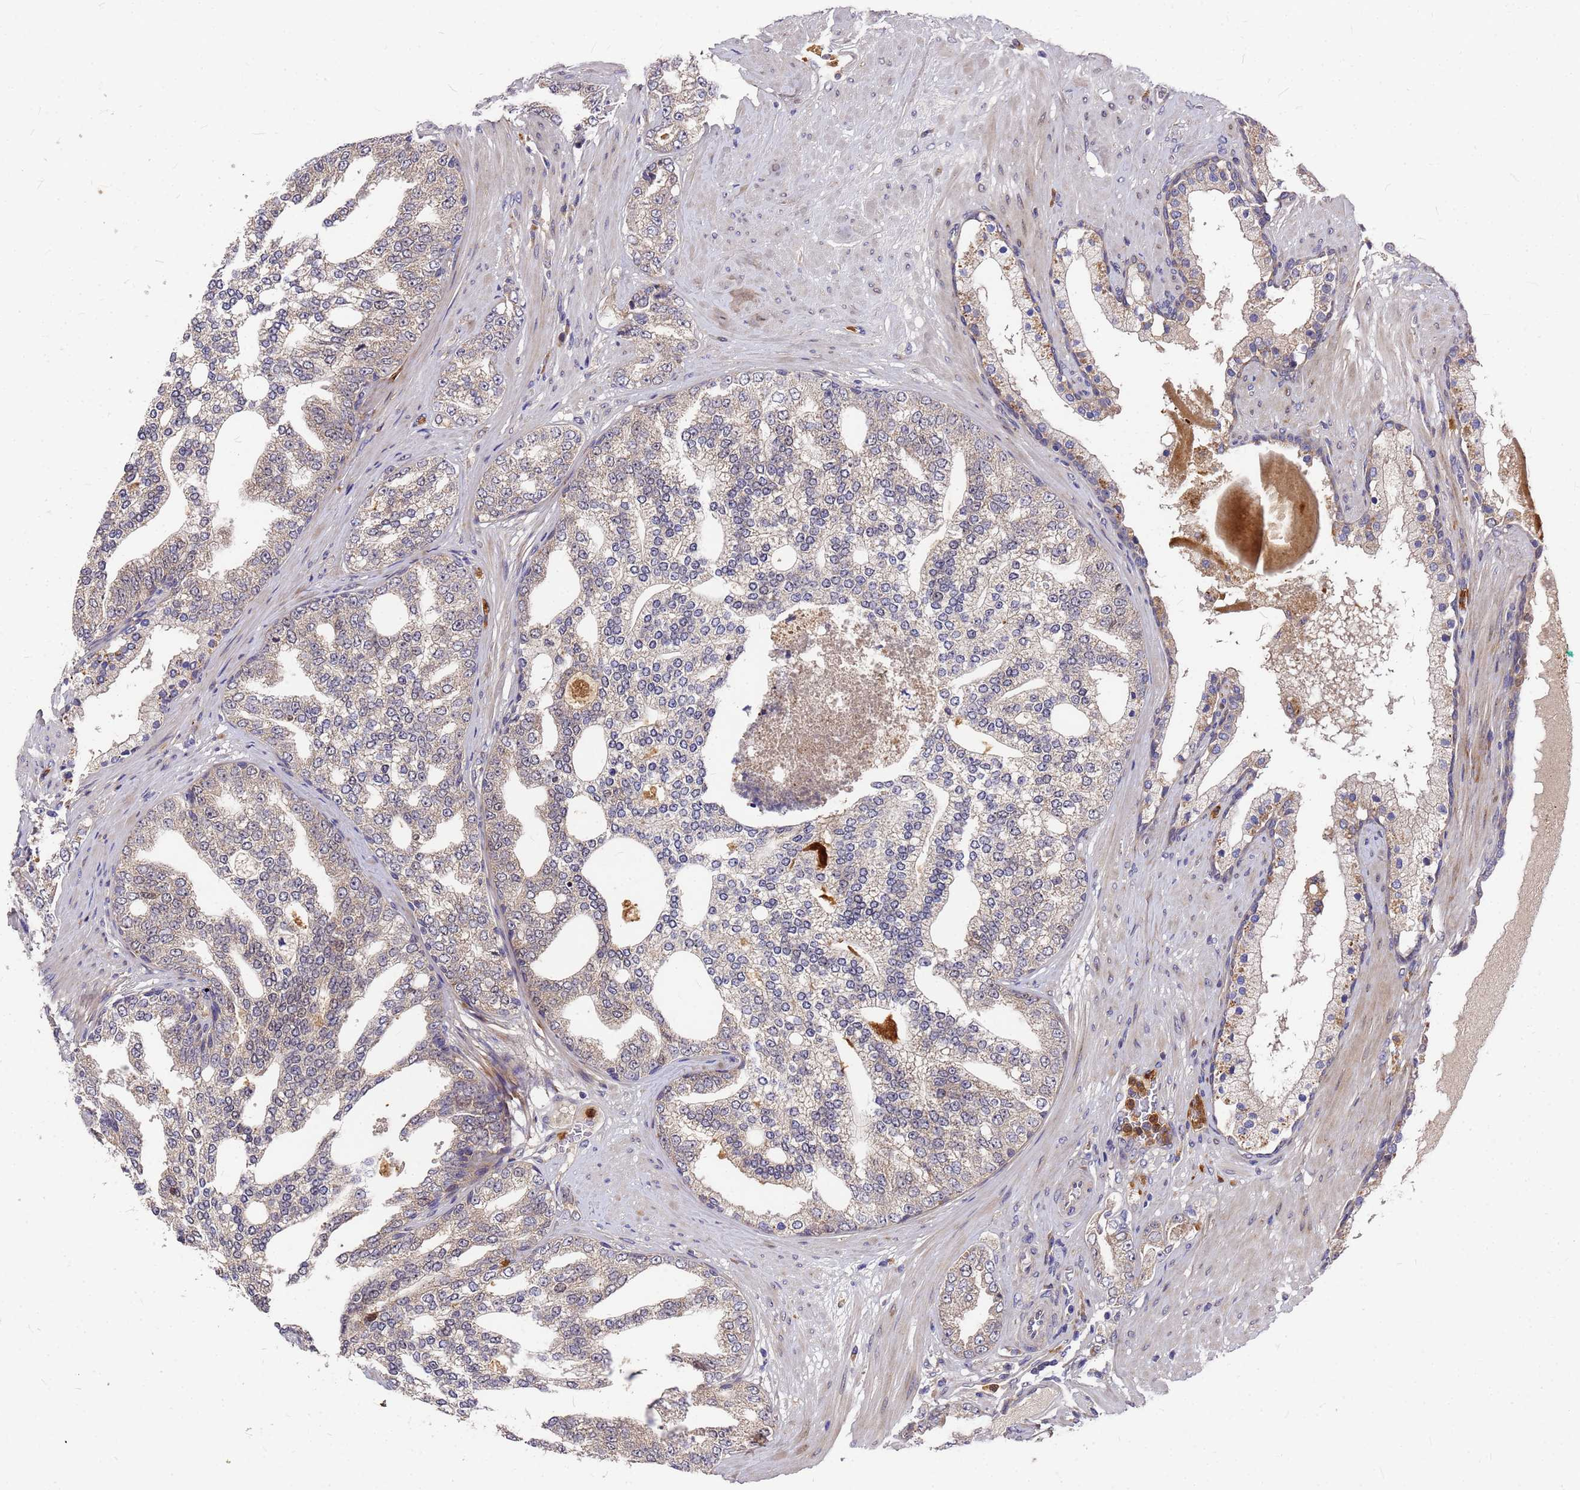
{"staining": {"intensity": "weak", "quantity": "25%-75%", "location": "cytoplasmic/membranous"}, "tissue": "prostate cancer", "cell_type": "Tumor cells", "image_type": "cancer", "snomed": [{"axis": "morphology", "description": "Adenocarcinoma, High grade"}, {"axis": "topography", "description": "Prostate"}], "caption": "An image showing weak cytoplasmic/membranous expression in approximately 25%-75% of tumor cells in prostate cancer, as visualized by brown immunohistochemical staining.", "gene": "ZNF717", "patient": {"sex": "male", "age": 64}}